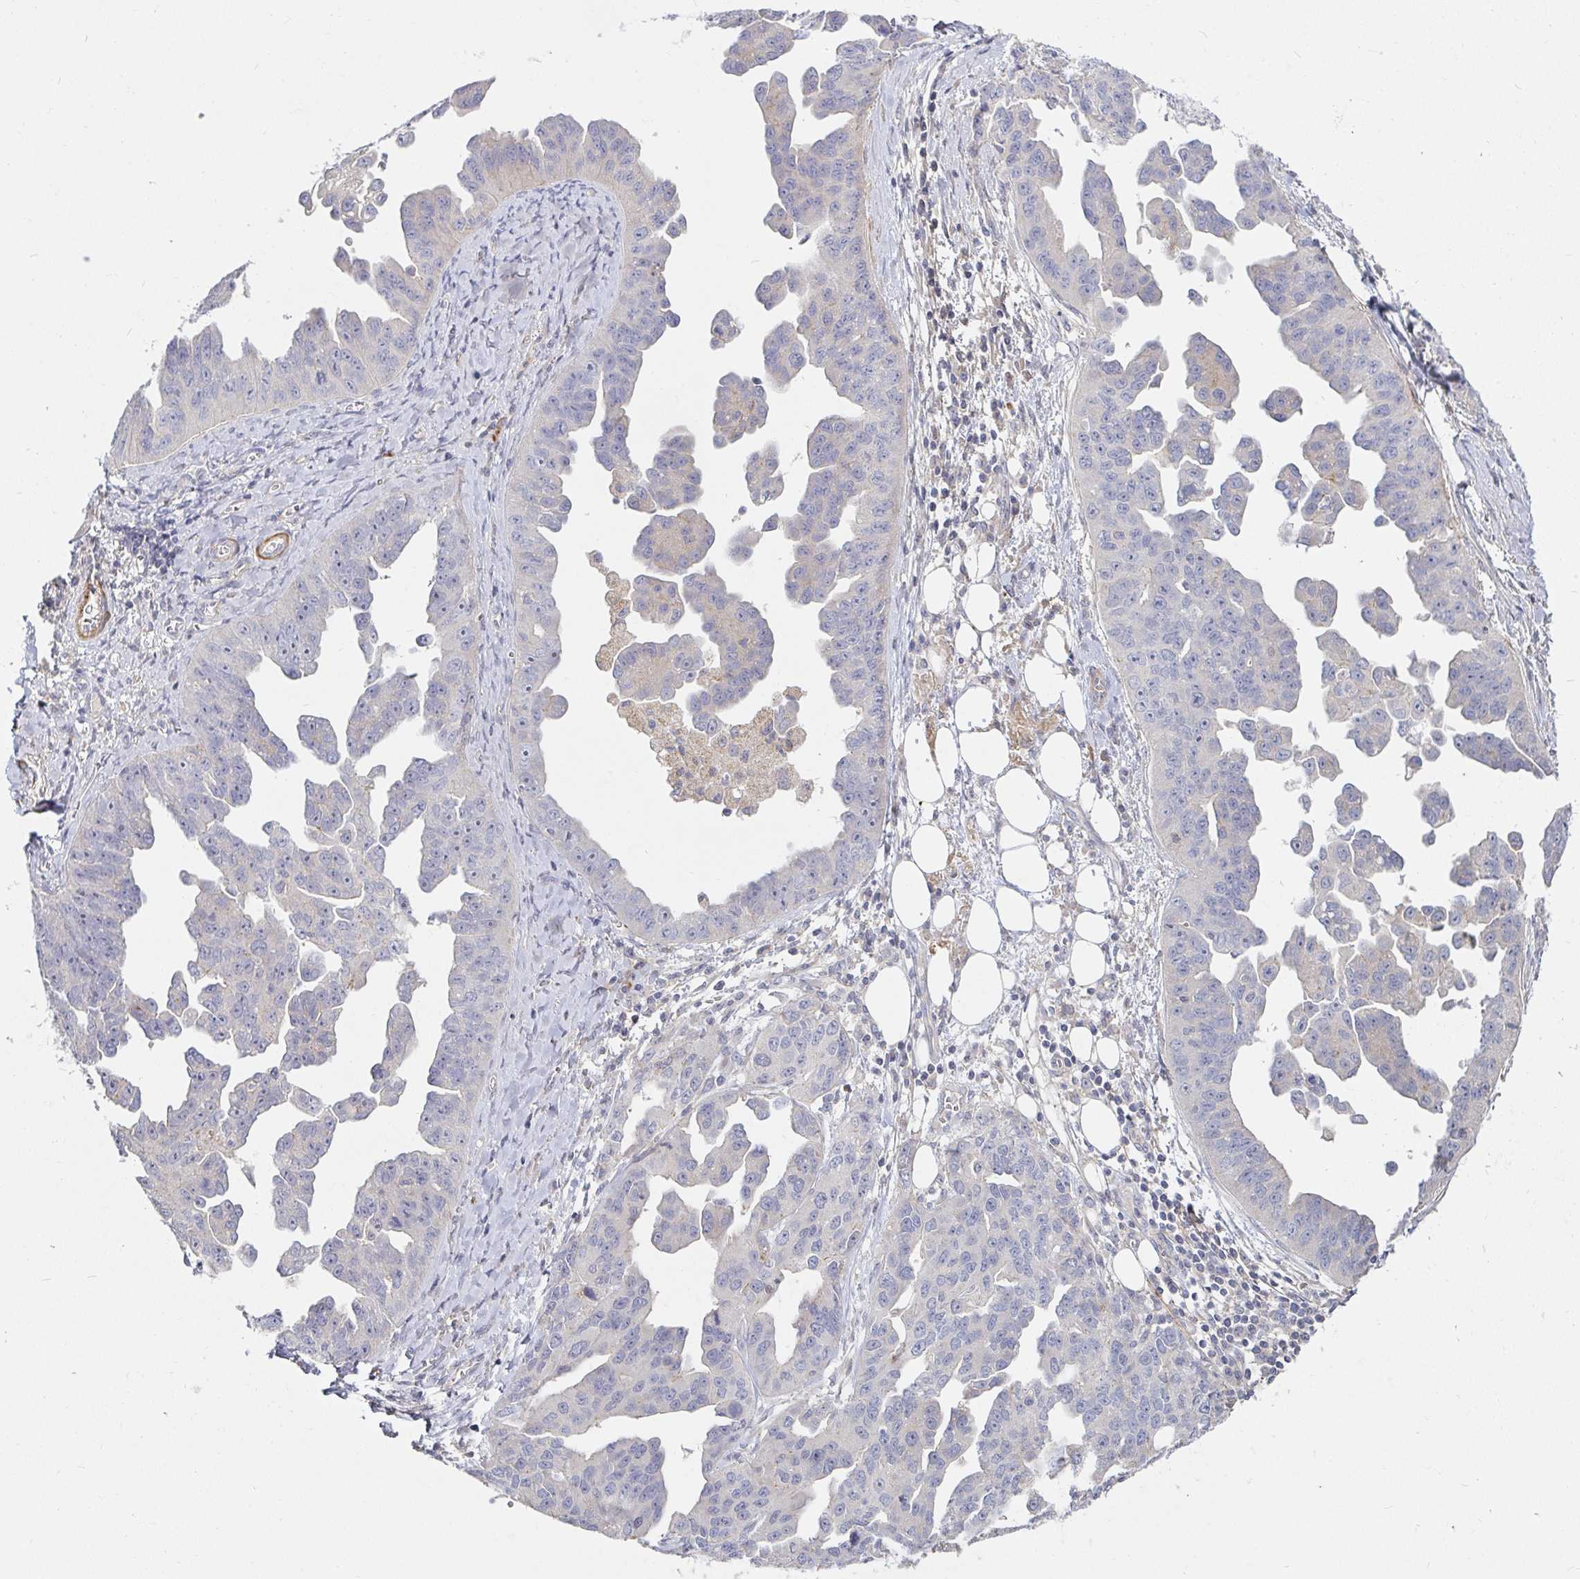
{"staining": {"intensity": "negative", "quantity": "none", "location": "none"}, "tissue": "ovarian cancer", "cell_type": "Tumor cells", "image_type": "cancer", "snomed": [{"axis": "morphology", "description": "Cystadenocarcinoma, serous, NOS"}, {"axis": "topography", "description": "Ovary"}], "caption": "Immunohistochemistry (IHC) of human ovarian cancer exhibits no staining in tumor cells. Brightfield microscopy of immunohistochemistry stained with DAB (3,3'-diaminobenzidine) (brown) and hematoxylin (blue), captured at high magnification.", "gene": "SSH2", "patient": {"sex": "female", "age": 75}}